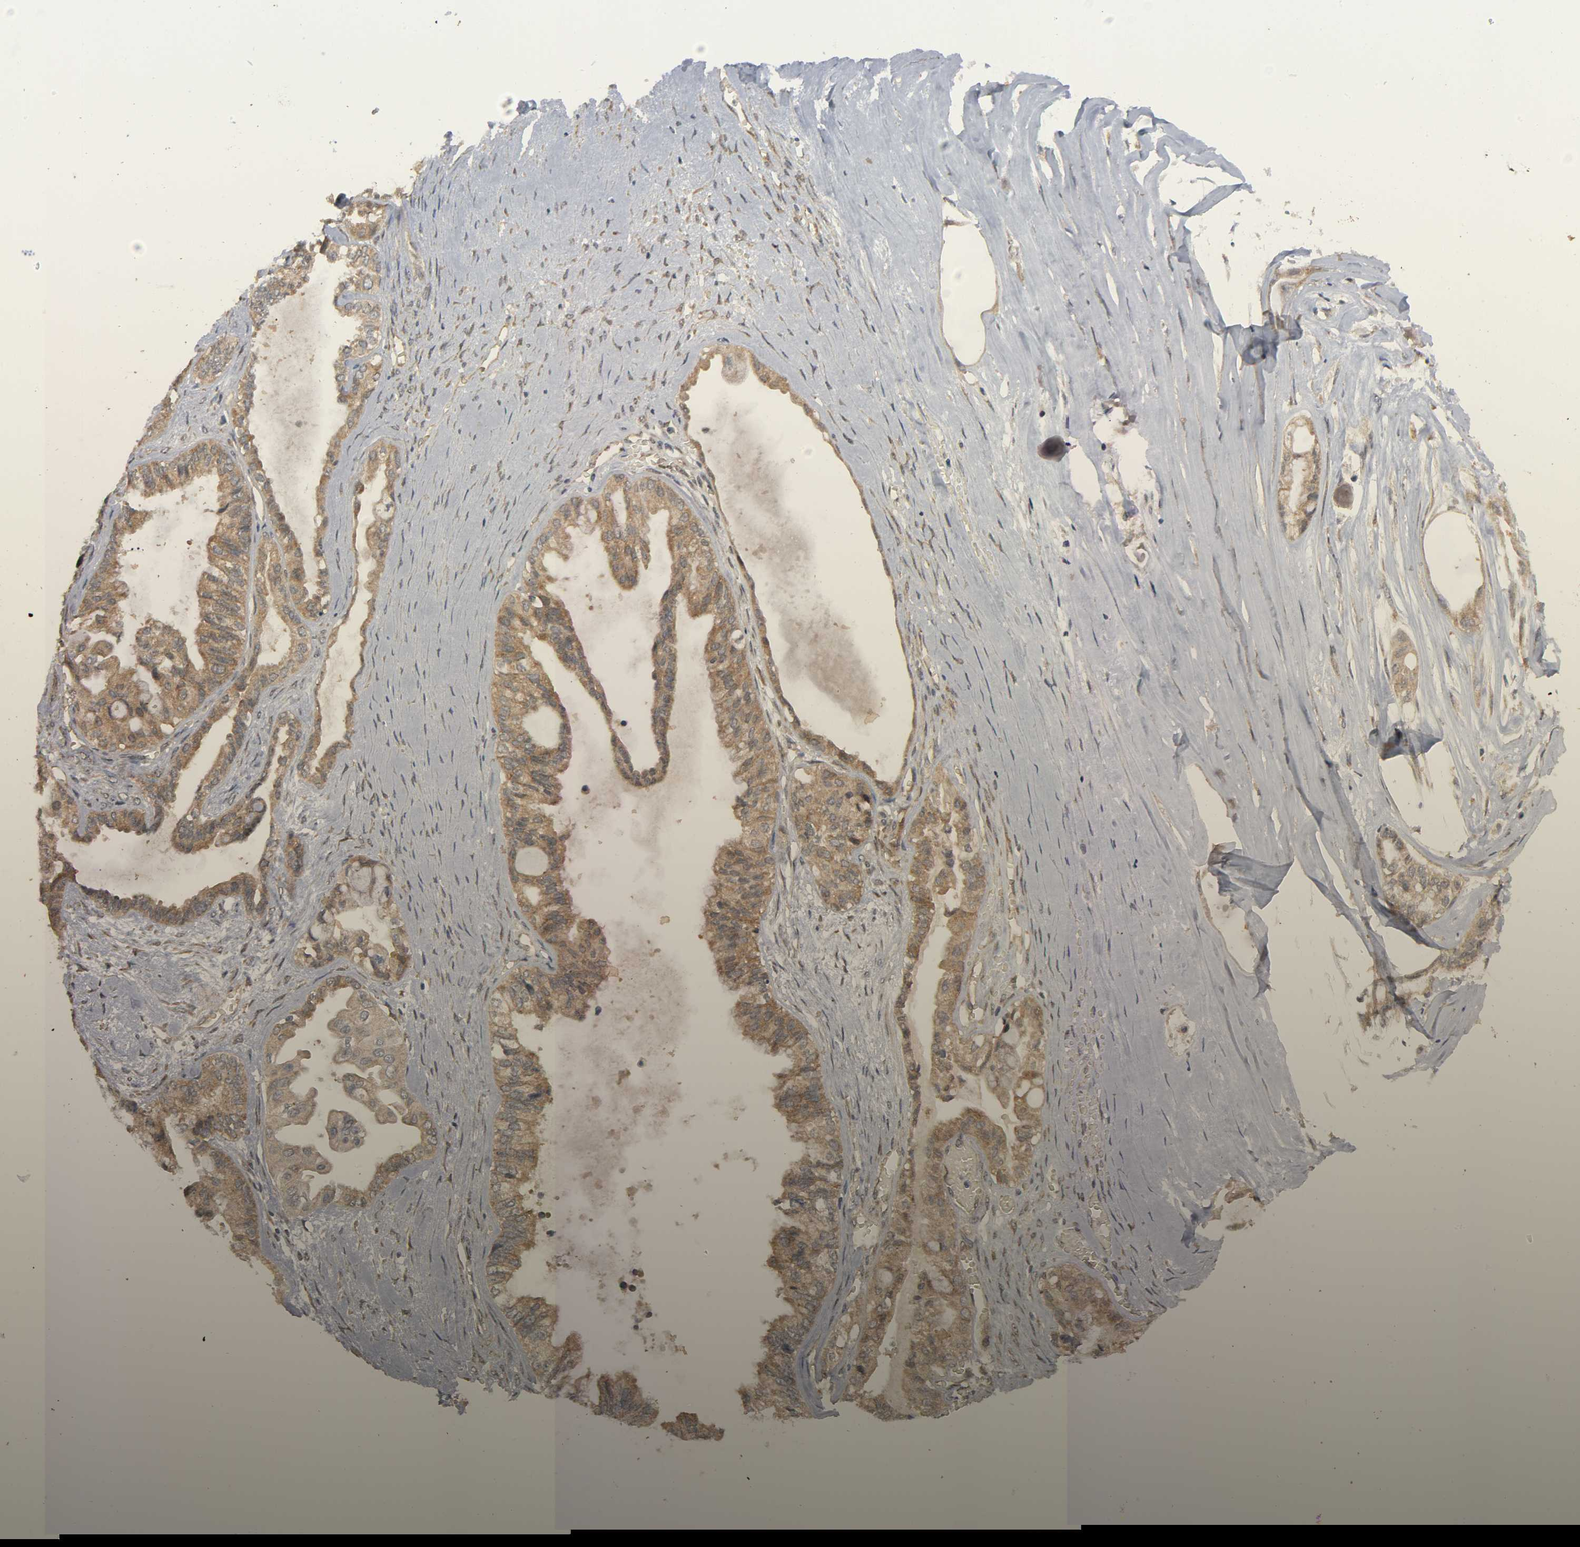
{"staining": {"intensity": "moderate", "quantity": ">75%", "location": "cytoplasmic/membranous"}, "tissue": "ovarian cancer", "cell_type": "Tumor cells", "image_type": "cancer", "snomed": [{"axis": "morphology", "description": "Carcinoma, NOS"}, {"axis": "morphology", "description": "Carcinoma, endometroid"}, {"axis": "topography", "description": "Ovary"}], "caption": "IHC image of ovarian cancer stained for a protein (brown), which demonstrates medium levels of moderate cytoplasmic/membranous positivity in approximately >75% of tumor cells.", "gene": "MAPK8", "patient": {"sex": "female", "age": 50}}